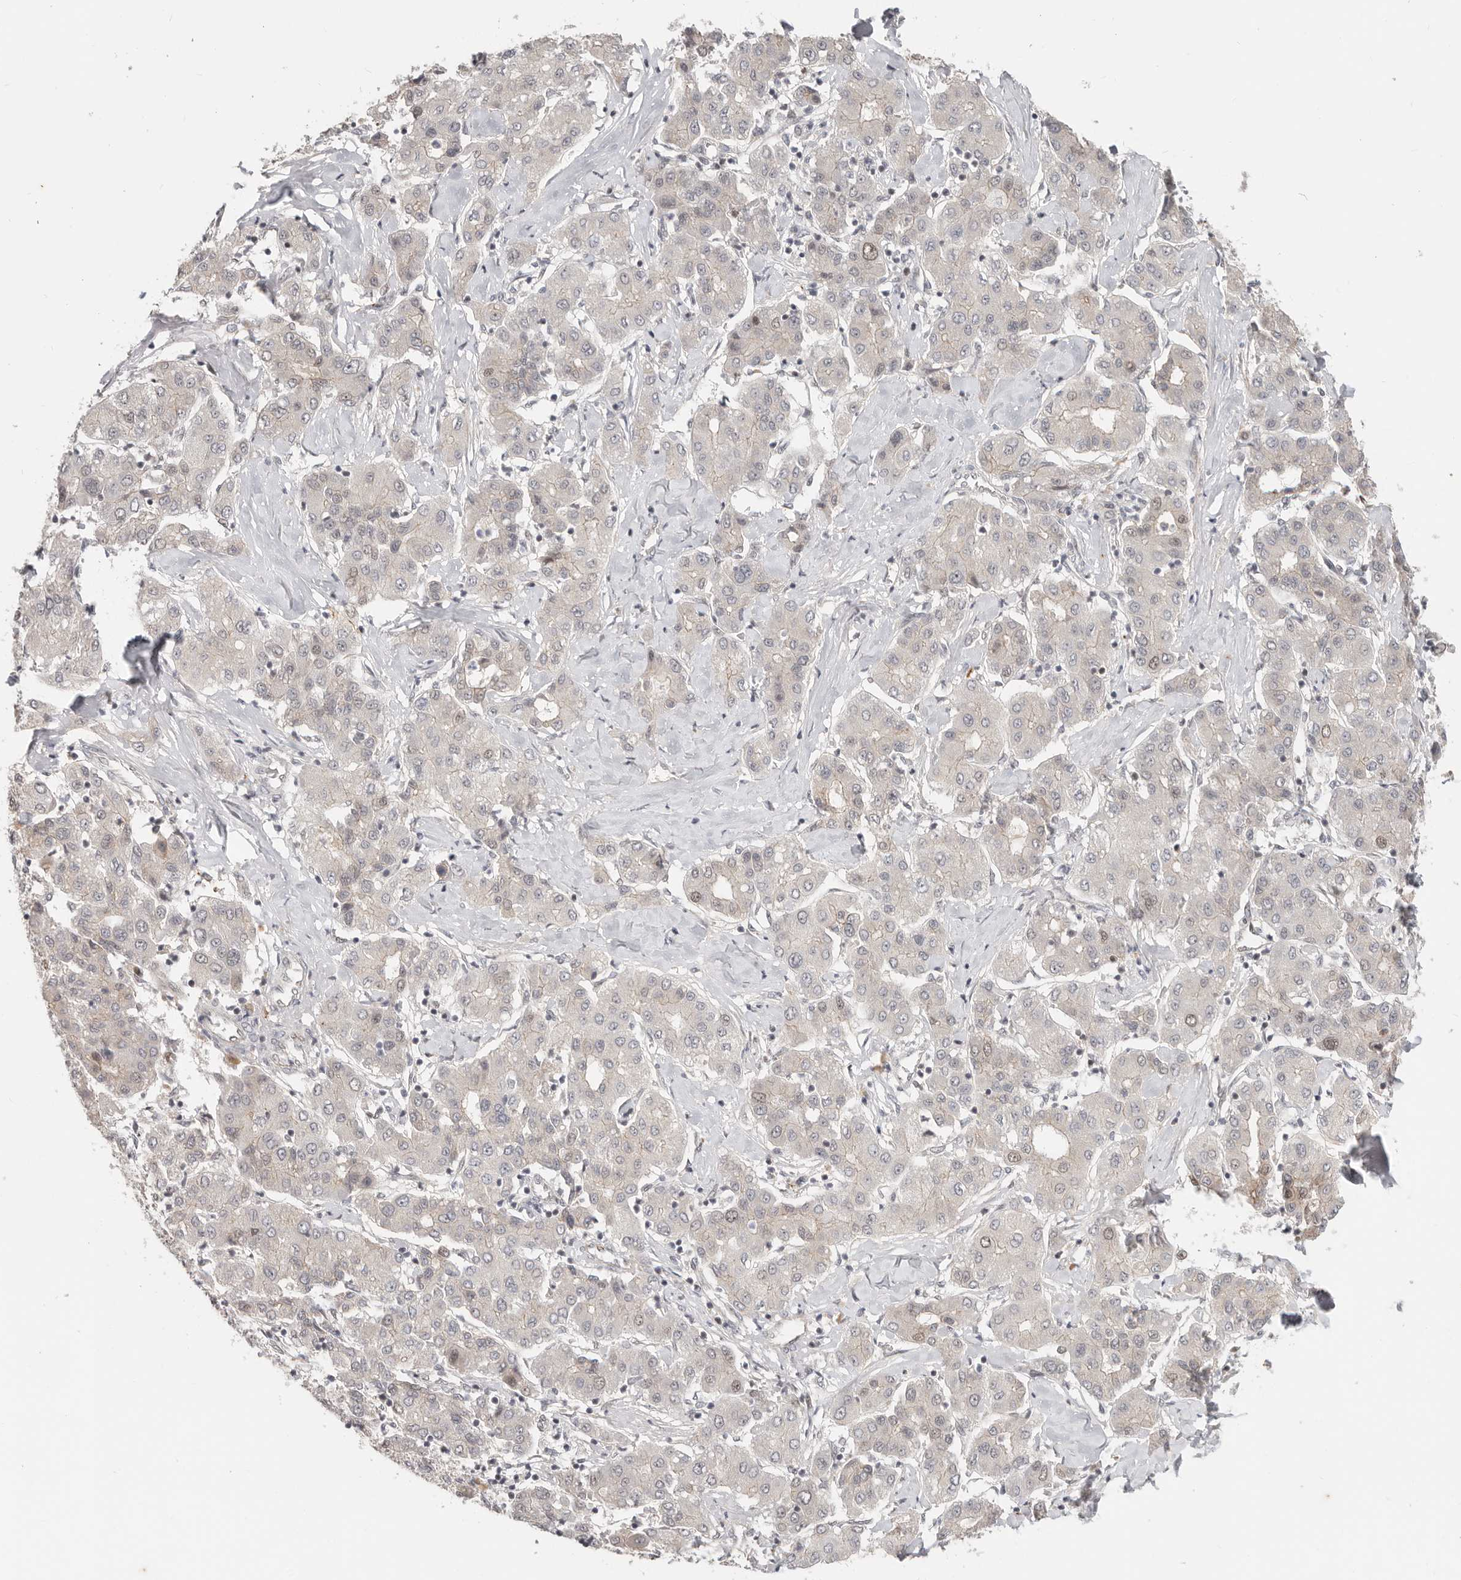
{"staining": {"intensity": "negative", "quantity": "none", "location": "none"}, "tissue": "liver cancer", "cell_type": "Tumor cells", "image_type": "cancer", "snomed": [{"axis": "morphology", "description": "Carcinoma, Hepatocellular, NOS"}, {"axis": "topography", "description": "Liver"}], "caption": "The micrograph reveals no staining of tumor cells in hepatocellular carcinoma (liver).", "gene": "RFC2", "patient": {"sex": "male", "age": 65}}